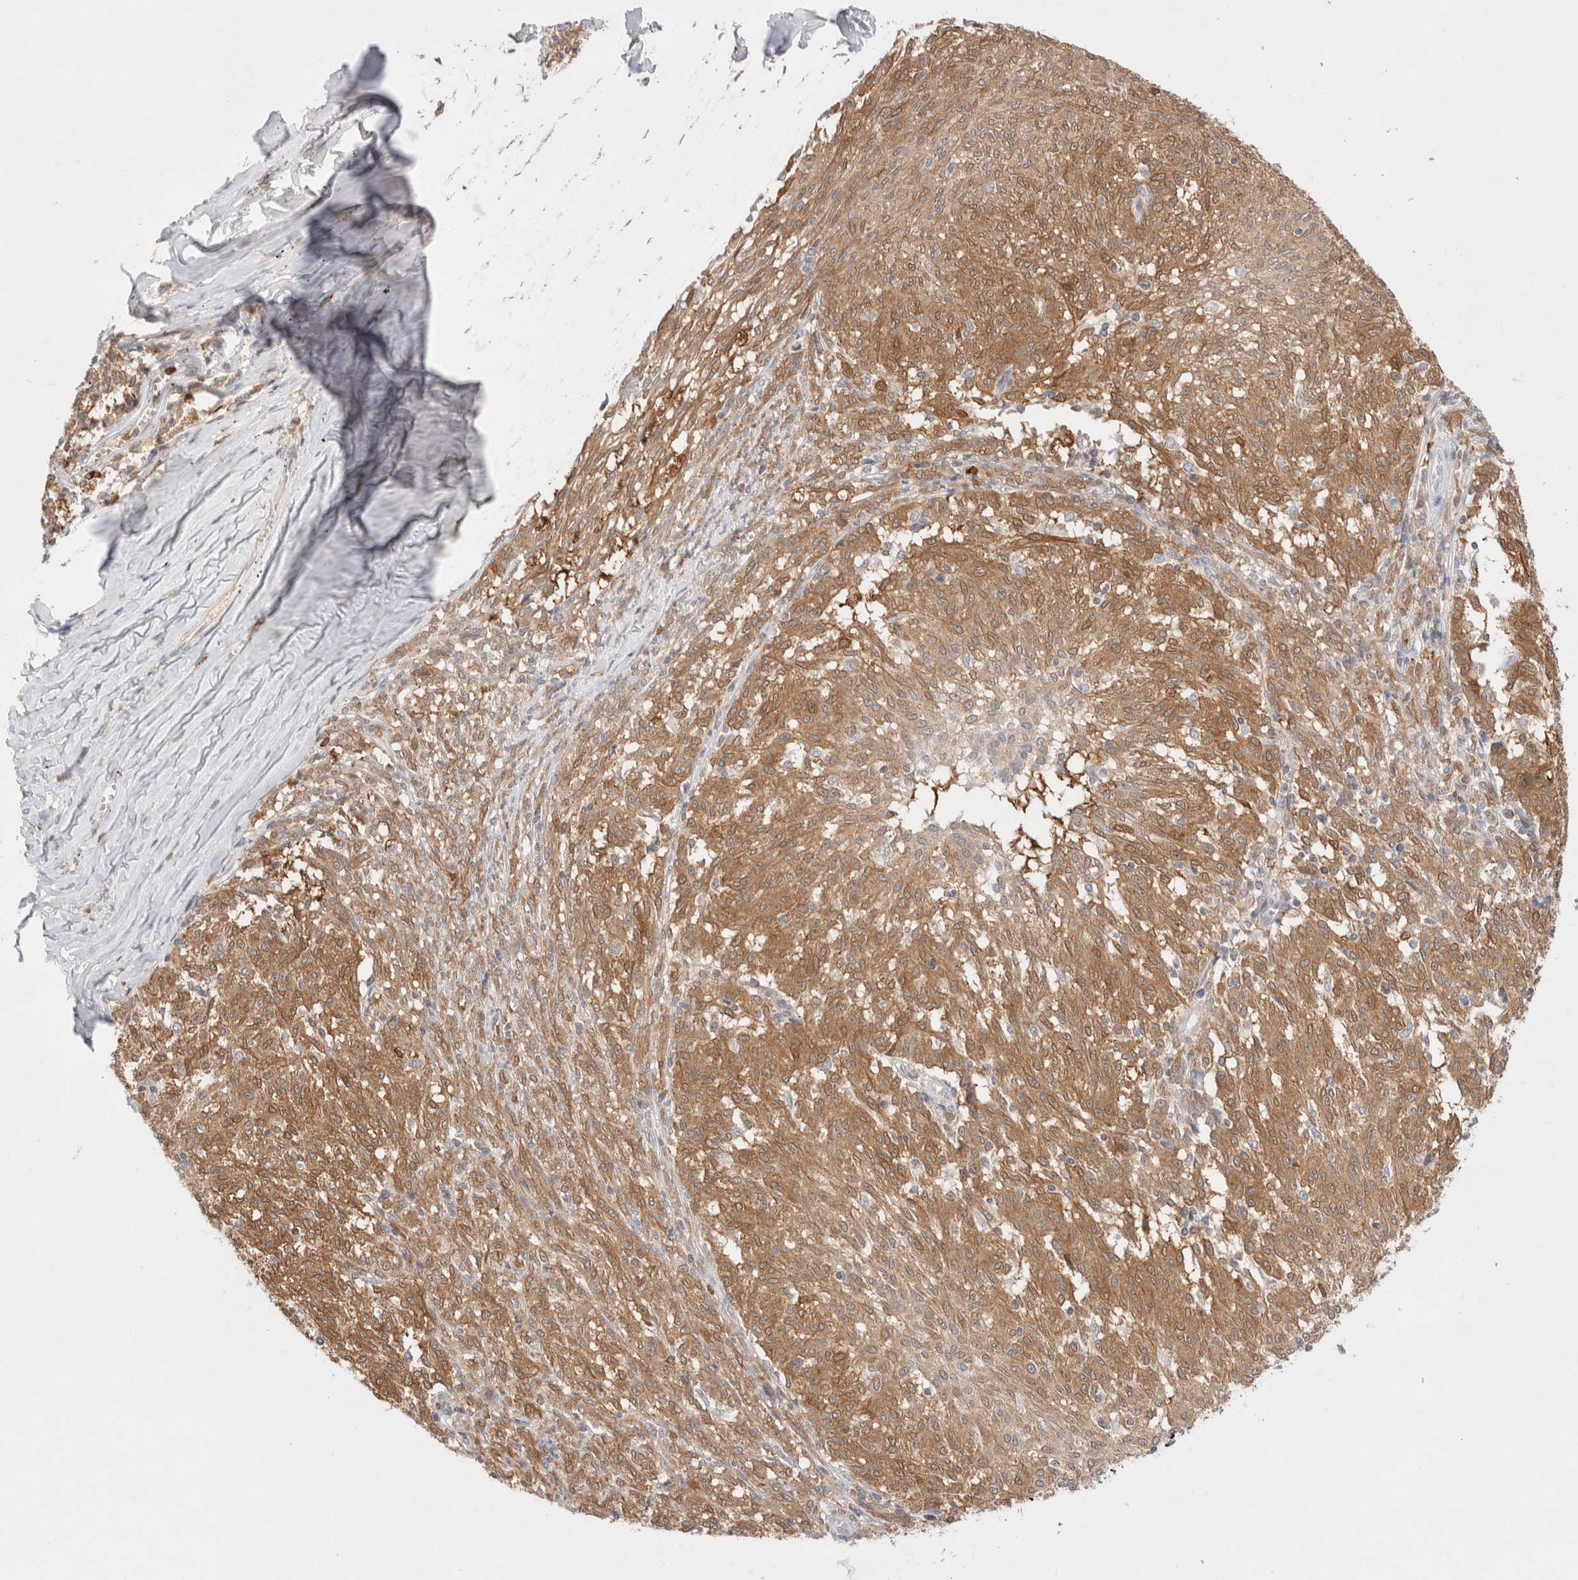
{"staining": {"intensity": "moderate", "quantity": ">75%", "location": "cytoplasmic/membranous"}, "tissue": "melanoma", "cell_type": "Tumor cells", "image_type": "cancer", "snomed": [{"axis": "morphology", "description": "Malignant melanoma, NOS"}, {"axis": "topography", "description": "Skin"}], "caption": "A brown stain labels moderate cytoplasmic/membranous expression of a protein in melanoma tumor cells. (DAB IHC with brightfield microscopy, high magnification).", "gene": "STARD10", "patient": {"sex": "female", "age": 72}}